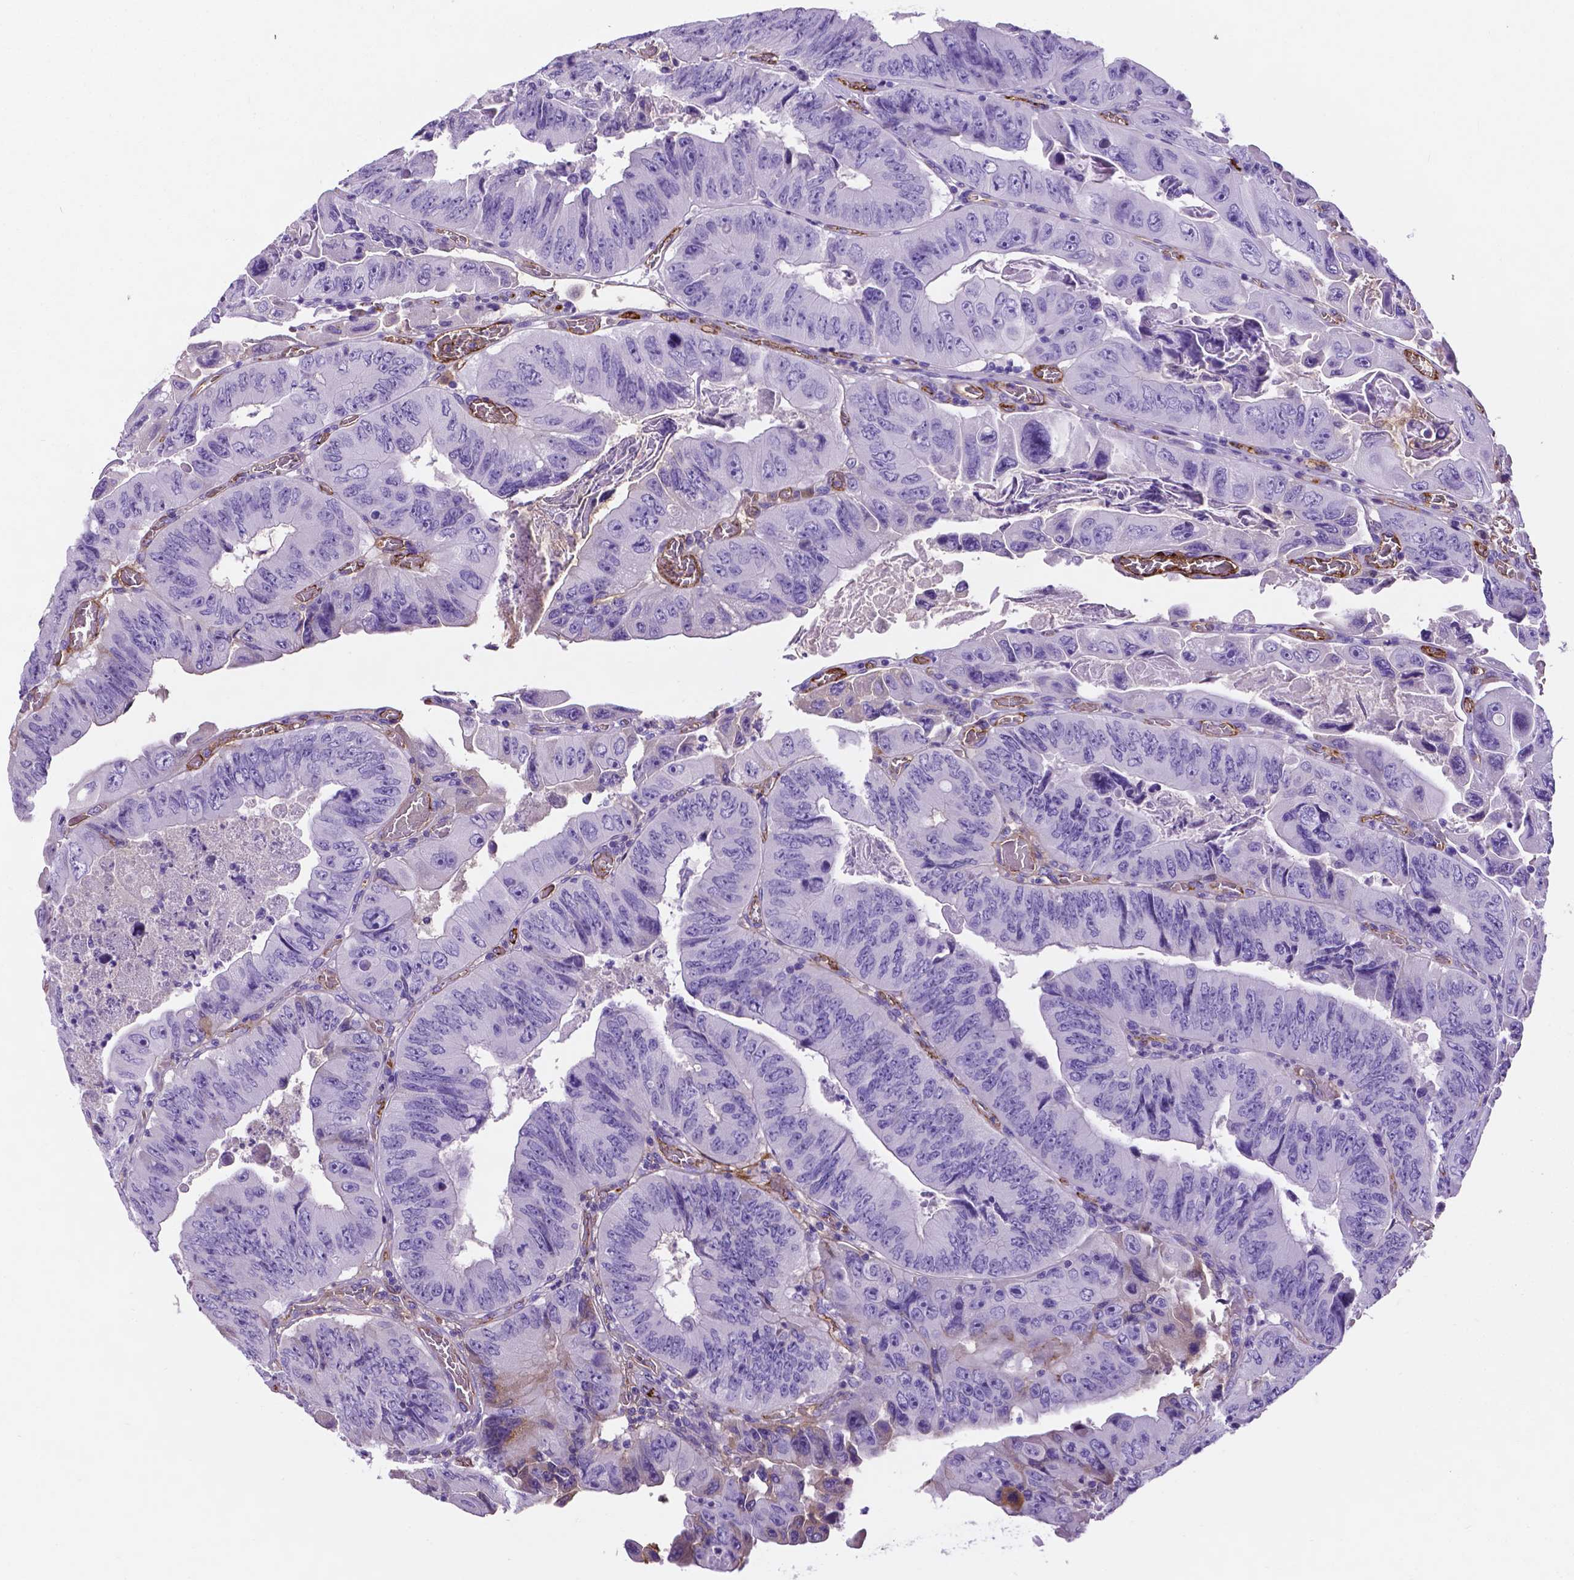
{"staining": {"intensity": "negative", "quantity": "none", "location": "none"}, "tissue": "colorectal cancer", "cell_type": "Tumor cells", "image_type": "cancer", "snomed": [{"axis": "morphology", "description": "Adenocarcinoma, NOS"}, {"axis": "topography", "description": "Colon"}], "caption": "Immunohistochemistry (IHC) photomicrograph of human adenocarcinoma (colorectal) stained for a protein (brown), which exhibits no staining in tumor cells.", "gene": "APOE", "patient": {"sex": "female", "age": 84}}